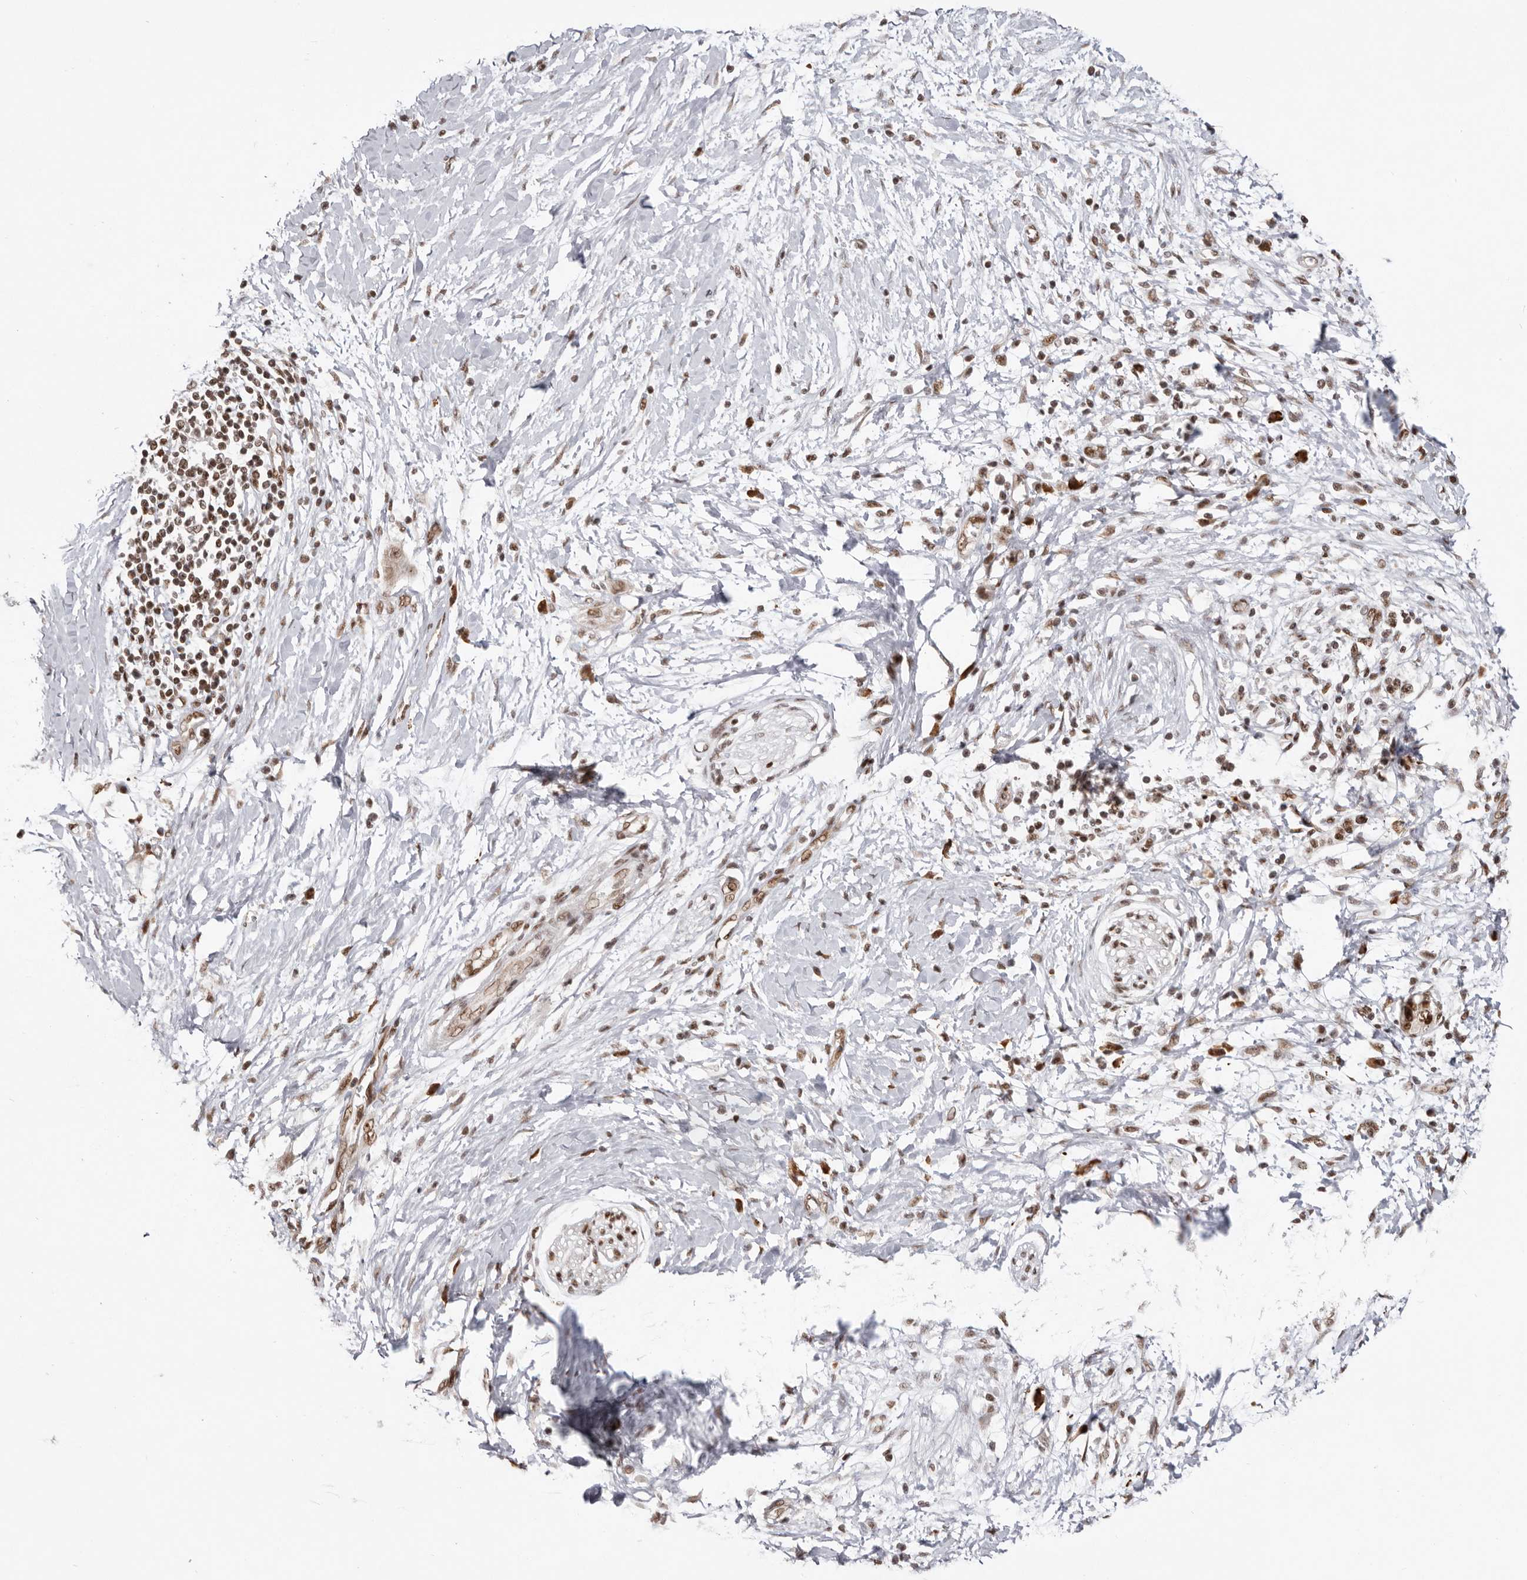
{"staining": {"intensity": "moderate", "quantity": ">75%", "location": "nuclear"}, "tissue": "pancreatic cancer", "cell_type": "Tumor cells", "image_type": "cancer", "snomed": [{"axis": "morphology", "description": "Normal tissue, NOS"}, {"axis": "morphology", "description": "Adenocarcinoma, NOS"}, {"axis": "topography", "description": "Pancreas"}, {"axis": "topography", "description": "Peripheral nerve tissue"}], "caption": "Immunohistochemical staining of human pancreatic adenocarcinoma displays moderate nuclear protein positivity in approximately >75% of tumor cells.", "gene": "CHTOP", "patient": {"sex": "male", "age": 59}}